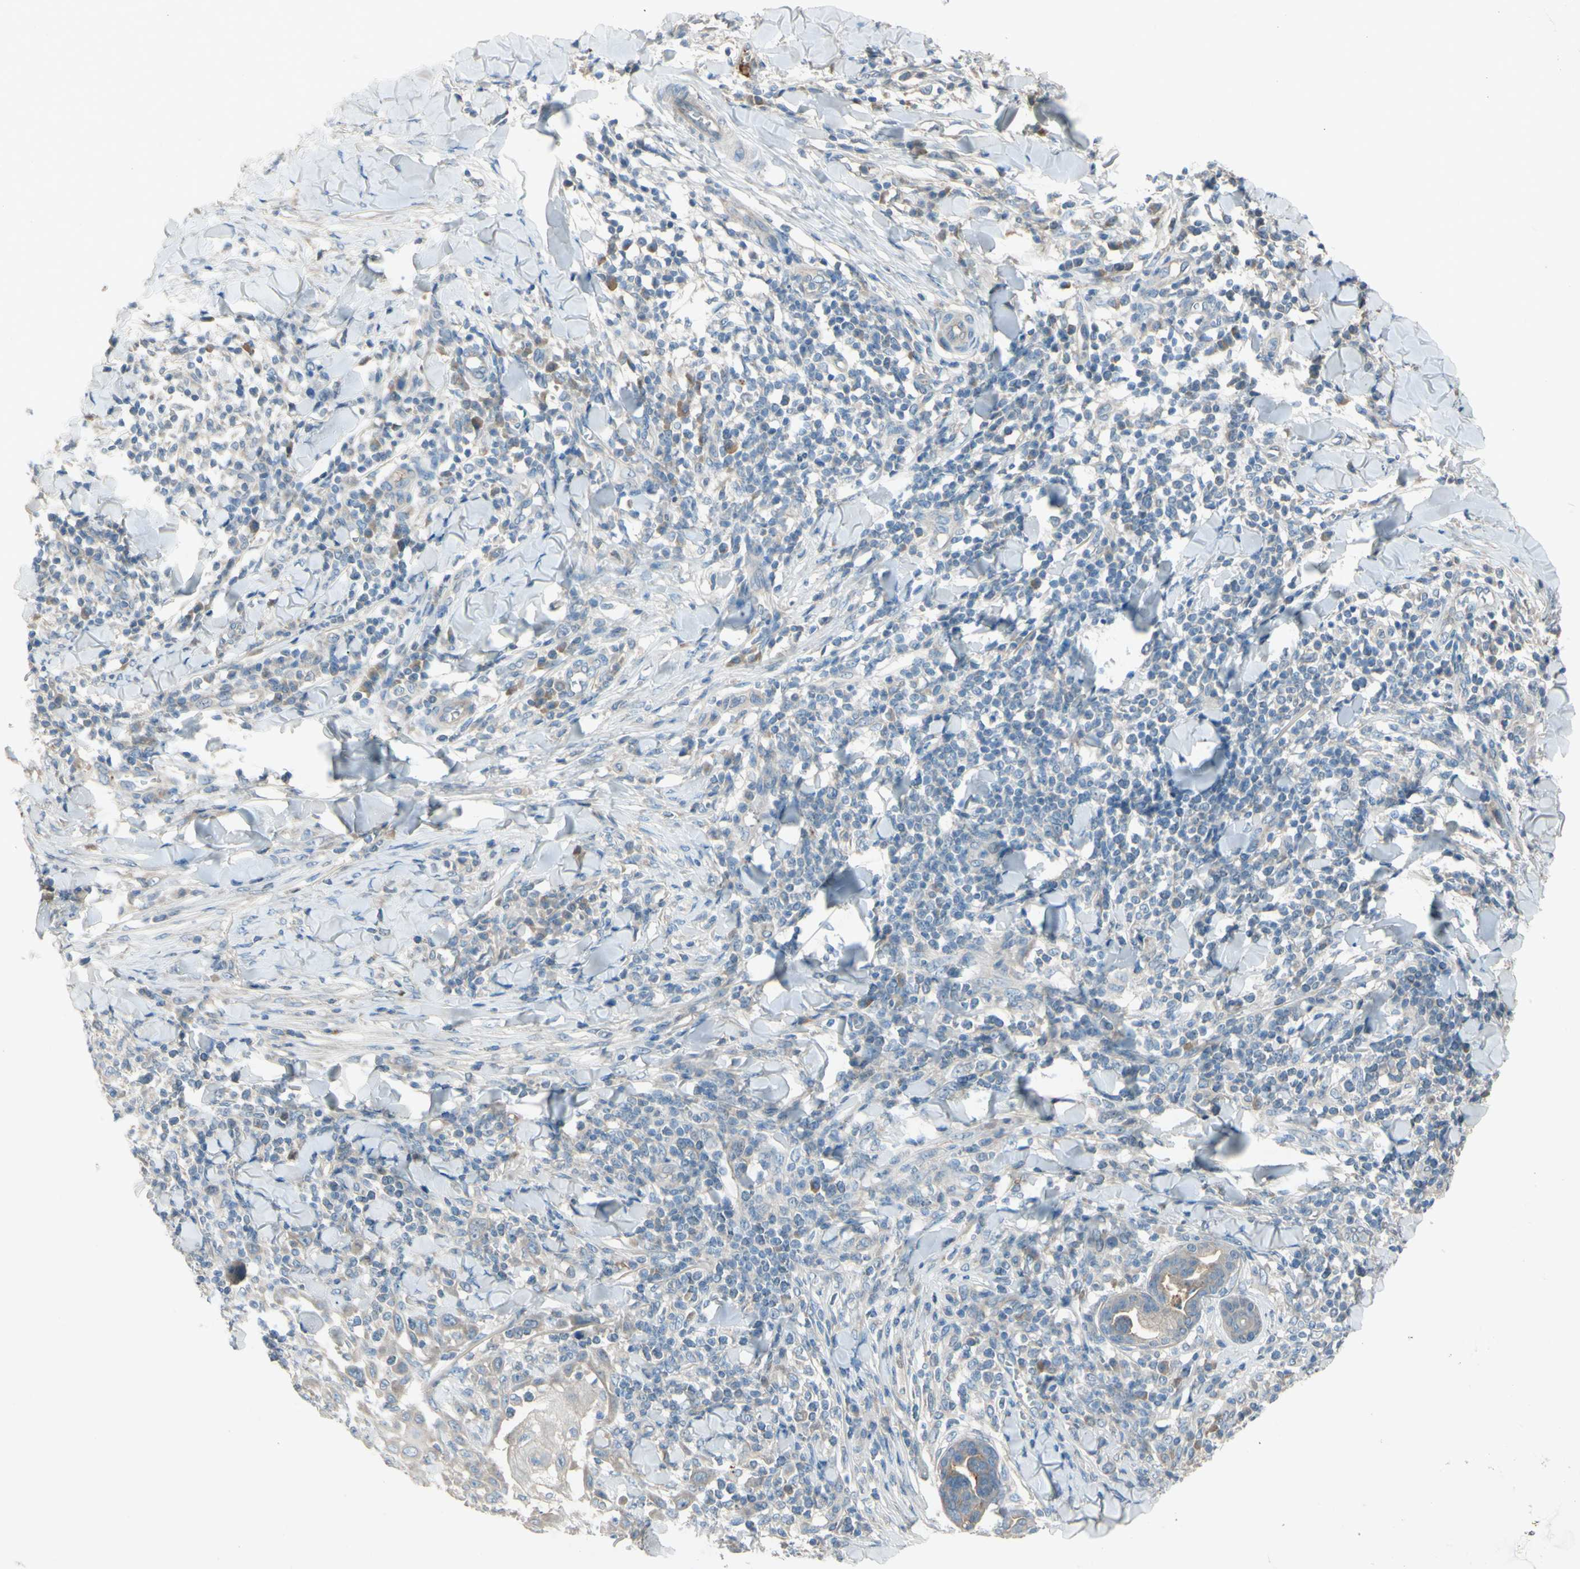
{"staining": {"intensity": "negative", "quantity": "none", "location": "none"}, "tissue": "skin cancer", "cell_type": "Tumor cells", "image_type": "cancer", "snomed": [{"axis": "morphology", "description": "Squamous cell carcinoma, NOS"}, {"axis": "topography", "description": "Skin"}], "caption": "Tumor cells are negative for protein expression in human skin cancer (squamous cell carcinoma).", "gene": "ATRN", "patient": {"sex": "male", "age": 24}}